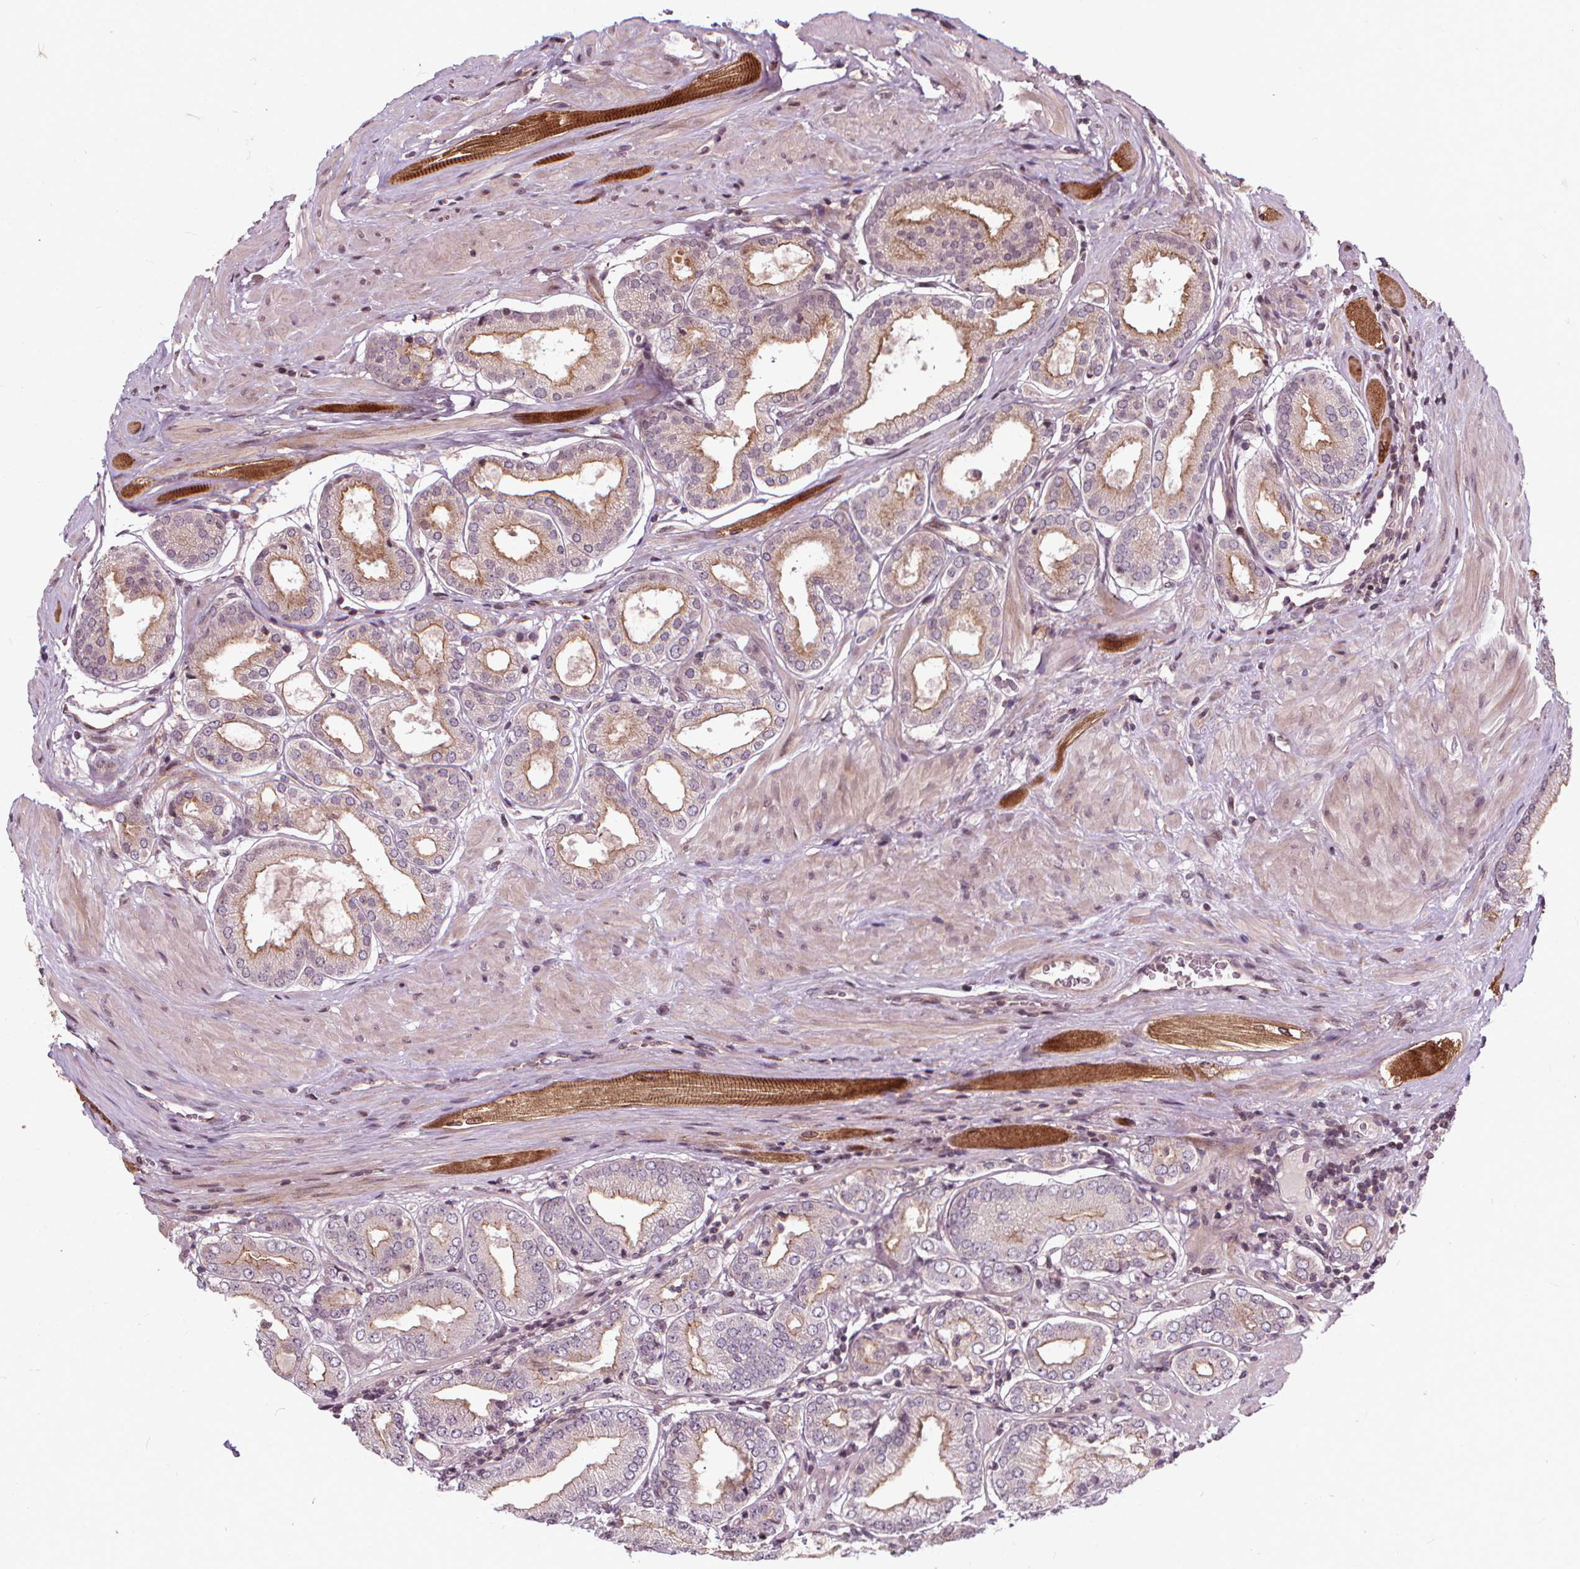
{"staining": {"intensity": "moderate", "quantity": "25%-75%", "location": "cytoplasmic/membranous"}, "tissue": "prostate cancer", "cell_type": "Tumor cells", "image_type": "cancer", "snomed": [{"axis": "morphology", "description": "Adenocarcinoma, NOS"}, {"axis": "topography", "description": "Prostate"}], "caption": "Brown immunohistochemical staining in human prostate cancer exhibits moderate cytoplasmic/membranous positivity in approximately 25%-75% of tumor cells.", "gene": "INPP5E", "patient": {"sex": "male", "age": 63}}